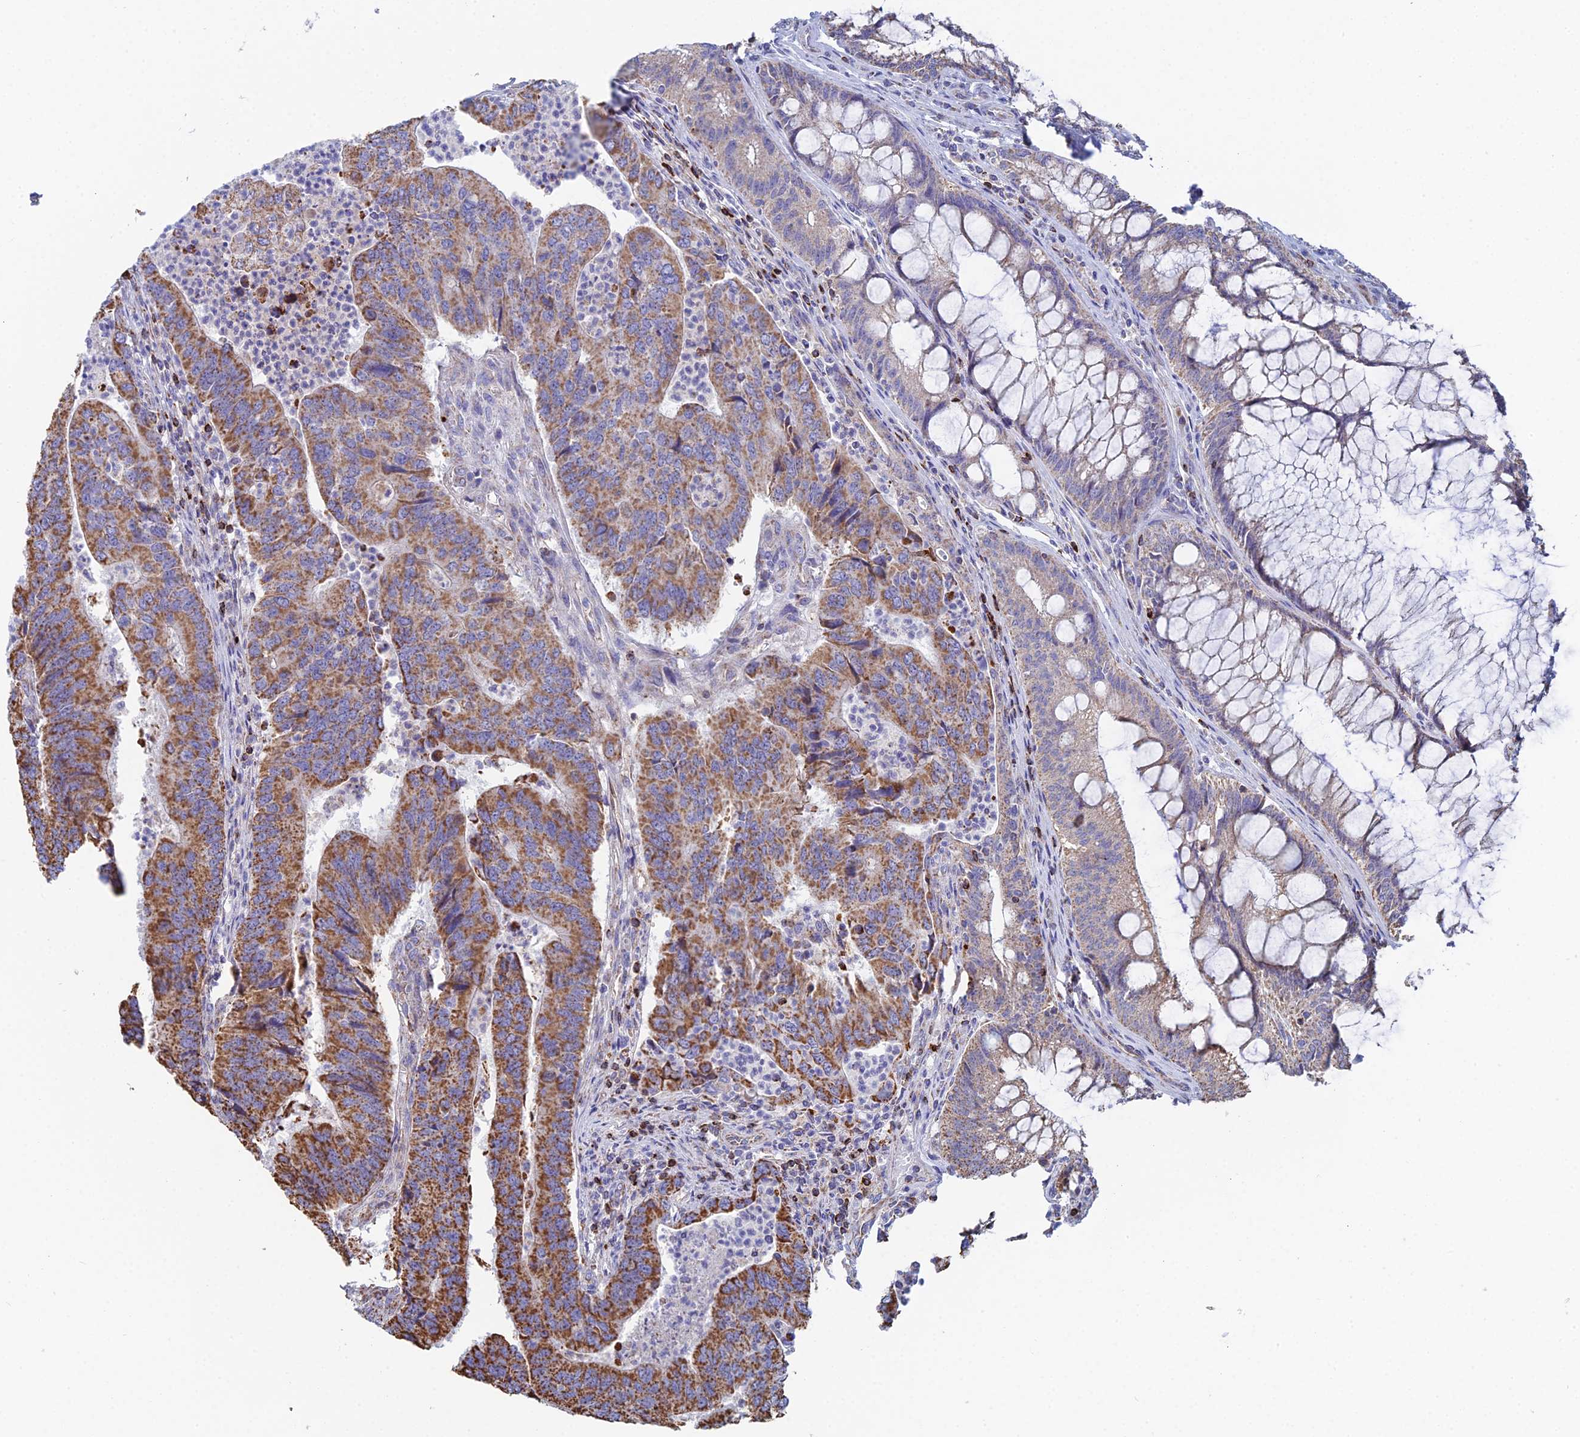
{"staining": {"intensity": "moderate", "quantity": ">75%", "location": "cytoplasmic/membranous"}, "tissue": "colorectal cancer", "cell_type": "Tumor cells", "image_type": "cancer", "snomed": [{"axis": "morphology", "description": "Adenocarcinoma, NOS"}, {"axis": "topography", "description": "Colon"}], "caption": "Approximately >75% of tumor cells in human colorectal cancer display moderate cytoplasmic/membranous protein expression as visualized by brown immunohistochemical staining.", "gene": "SPOCK2", "patient": {"sex": "female", "age": 67}}